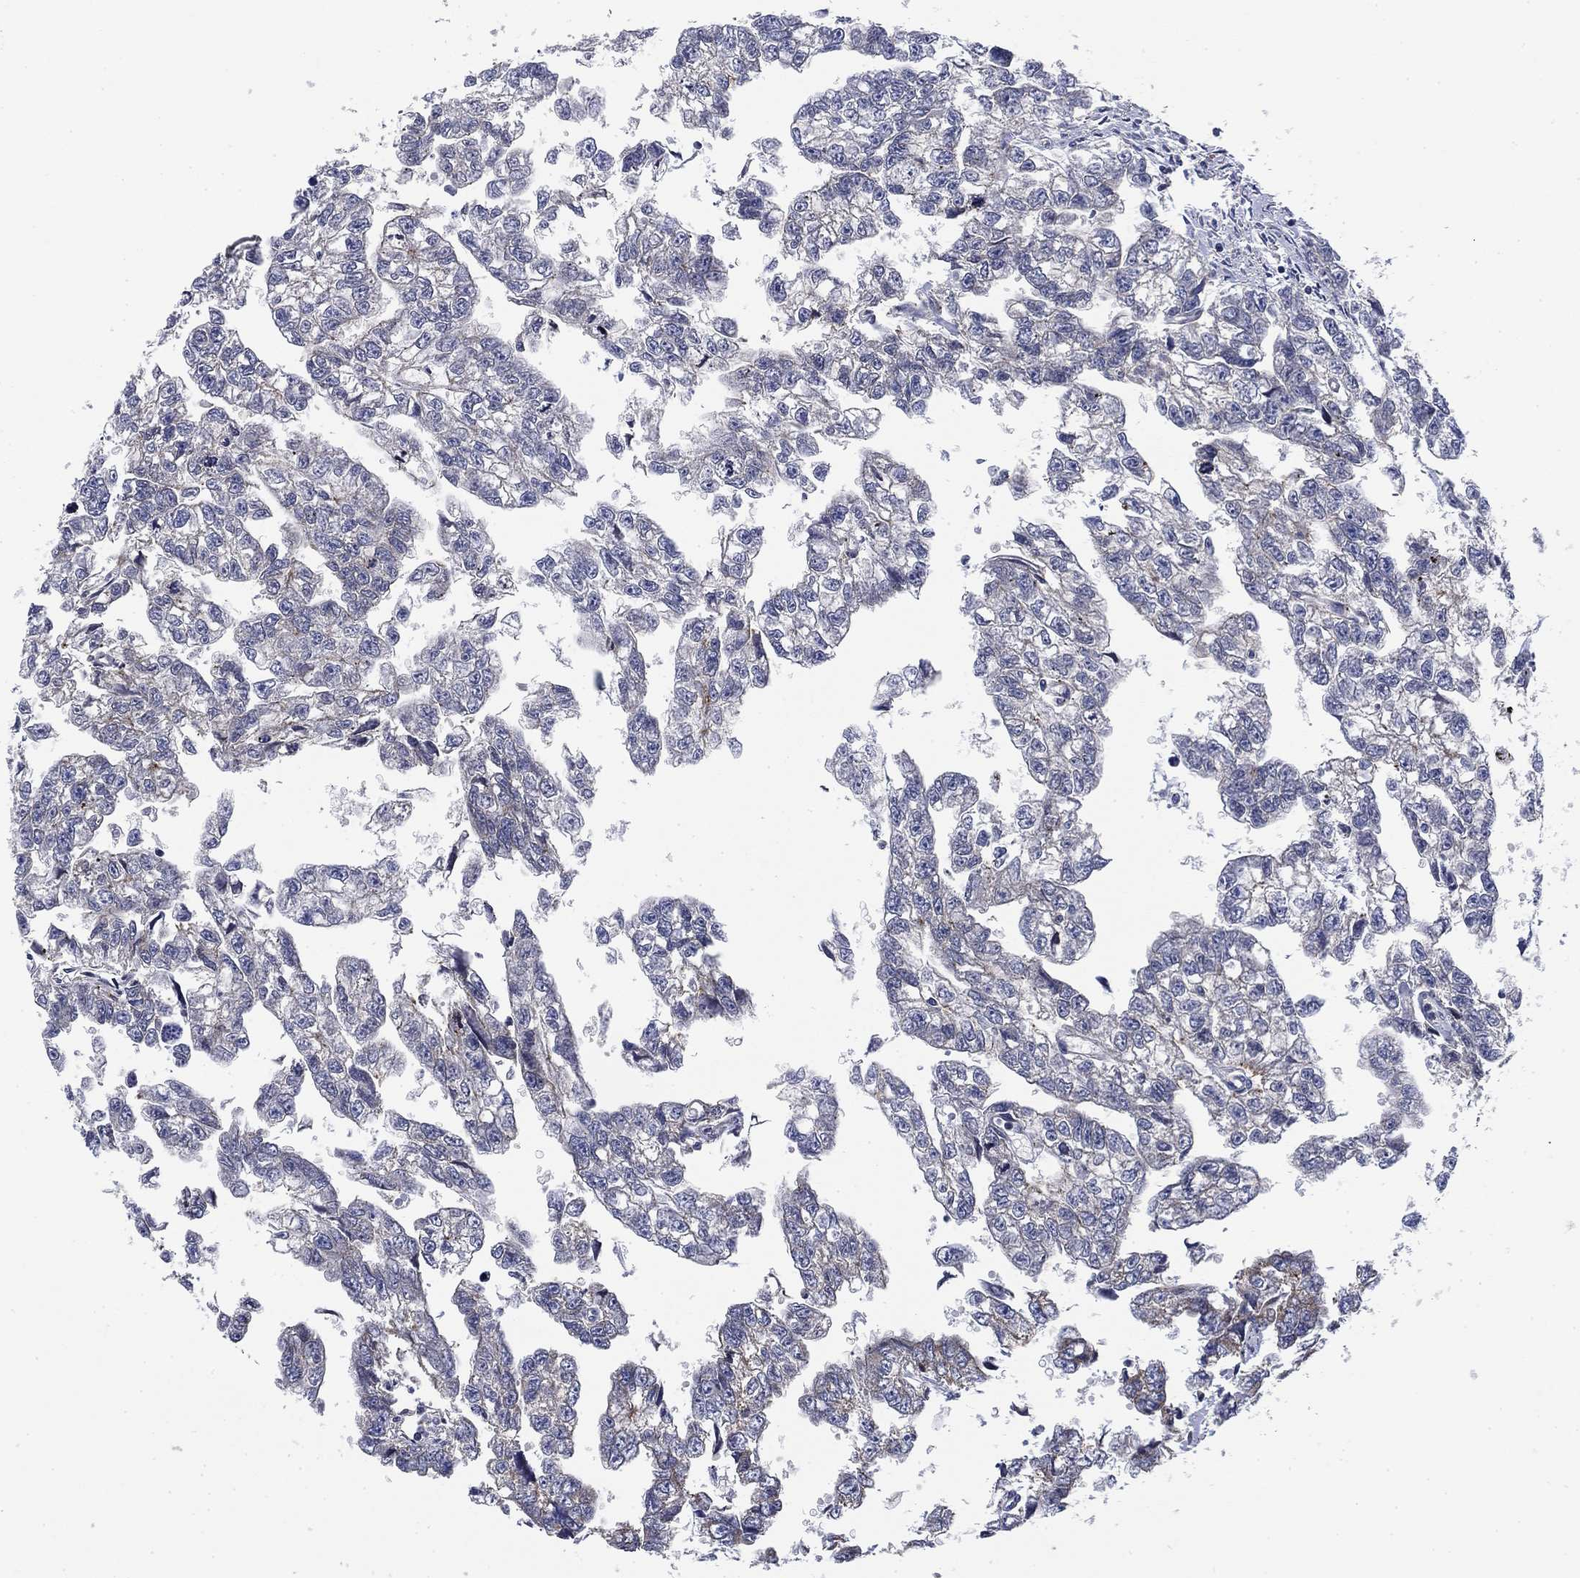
{"staining": {"intensity": "negative", "quantity": "none", "location": "none"}, "tissue": "testis cancer", "cell_type": "Tumor cells", "image_type": "cancer", "snomed": [{"axis": "morphology", "description": "Carcinoma, Embryonal, NOS"}, {"axis": "morphology", "description": "Teratoma, malignant, NOS"}, {"axis": "topography", "description": "Testis"}], "caption": "There is no significant positivity in tumor cells of testis cancer (embryonal carcinoma).", "gene": "NACAD", "patient": {"sex": "male", "age": 44}}